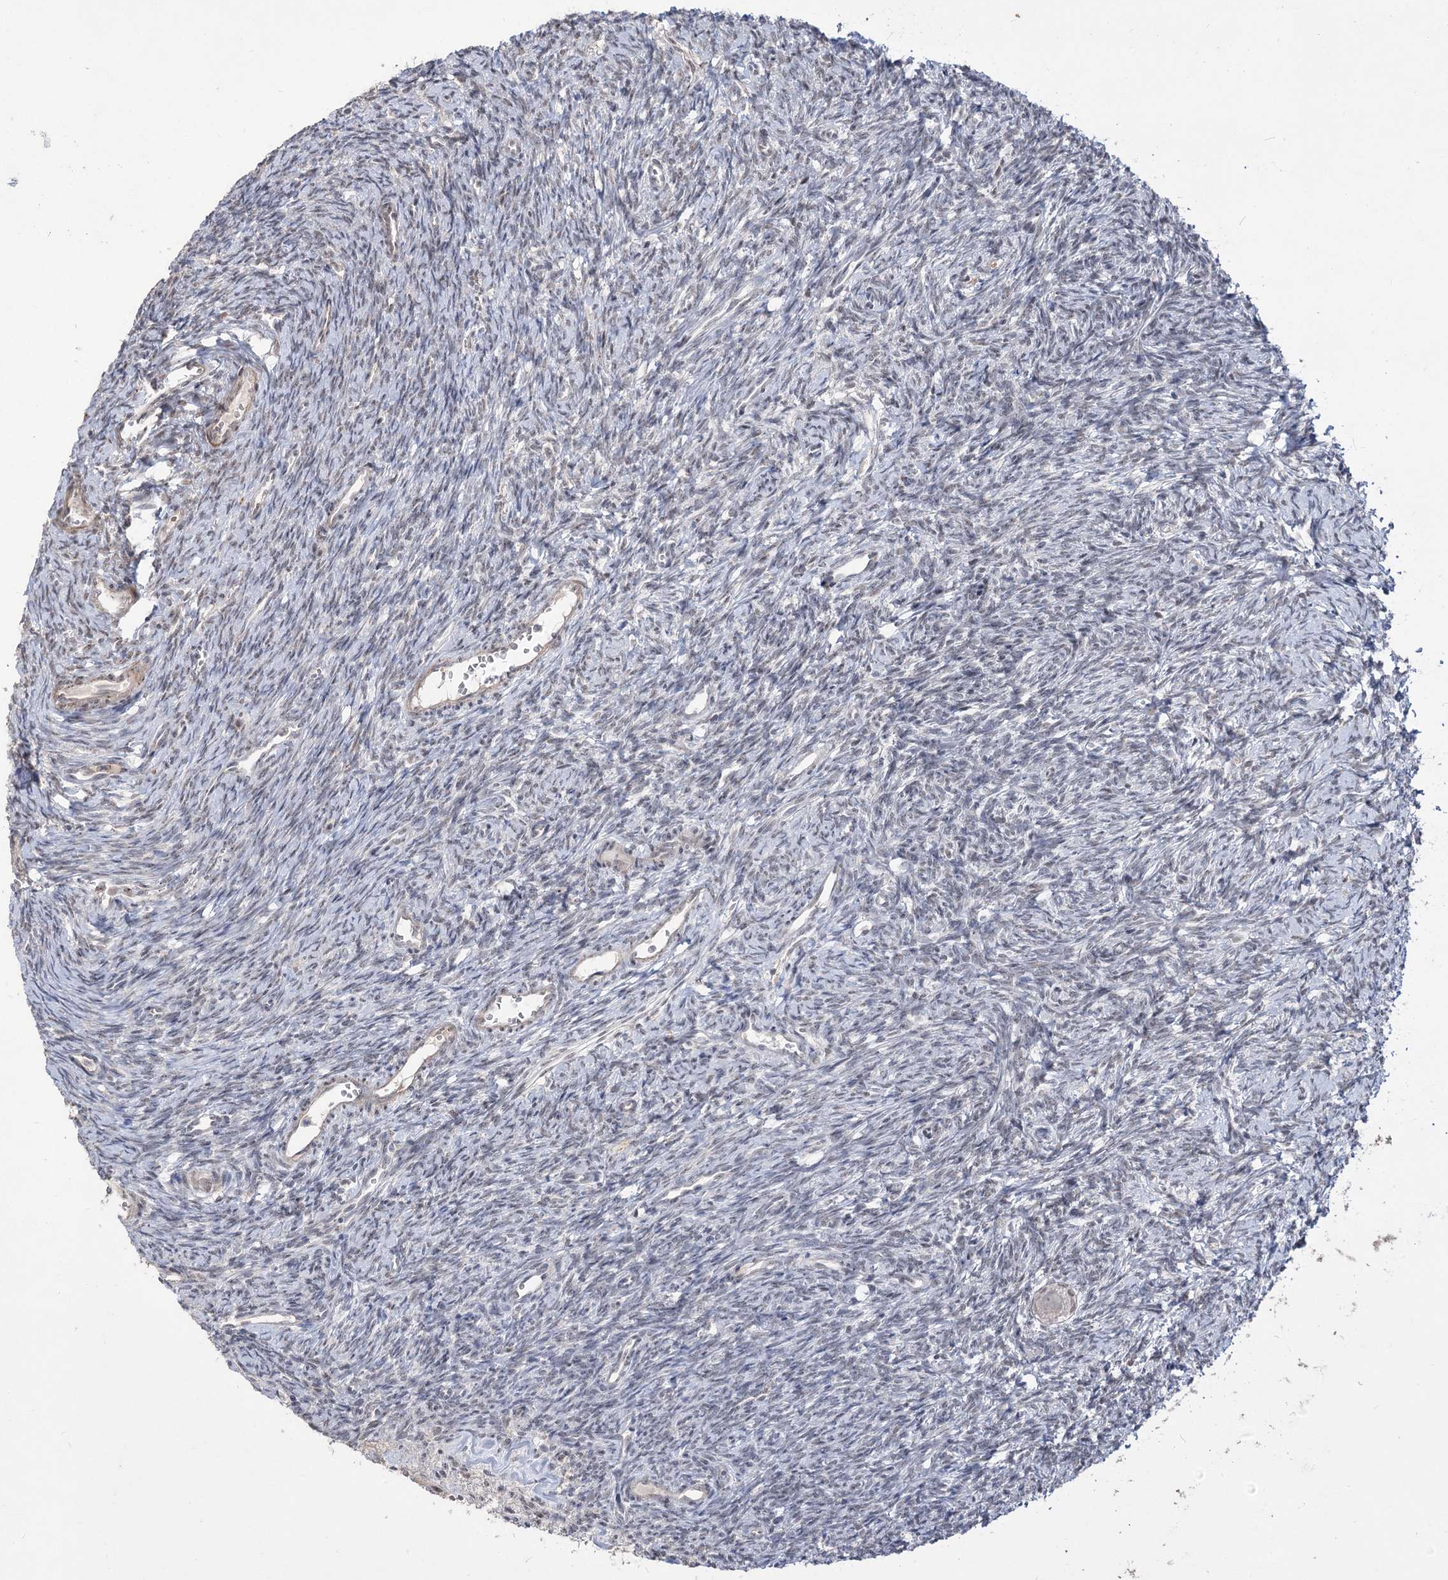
{"staining": {"intensity": "negative", "quantity": "none", "location": "none"}, "tissue": "ovary", "cell_type": "Follicle cells", "image_type": "normal", "snomed": [{"axis": "morphology", "description": "Normal tissue, NOS"}, {"axis": "topography", "description": "Ovary"}], "caption": "Ovary stained for a protein using immunohistochemistry shows no expression follicle cells.", "gene": "ZSCAN23", "patient": {"sex": "female", "age": 39}}